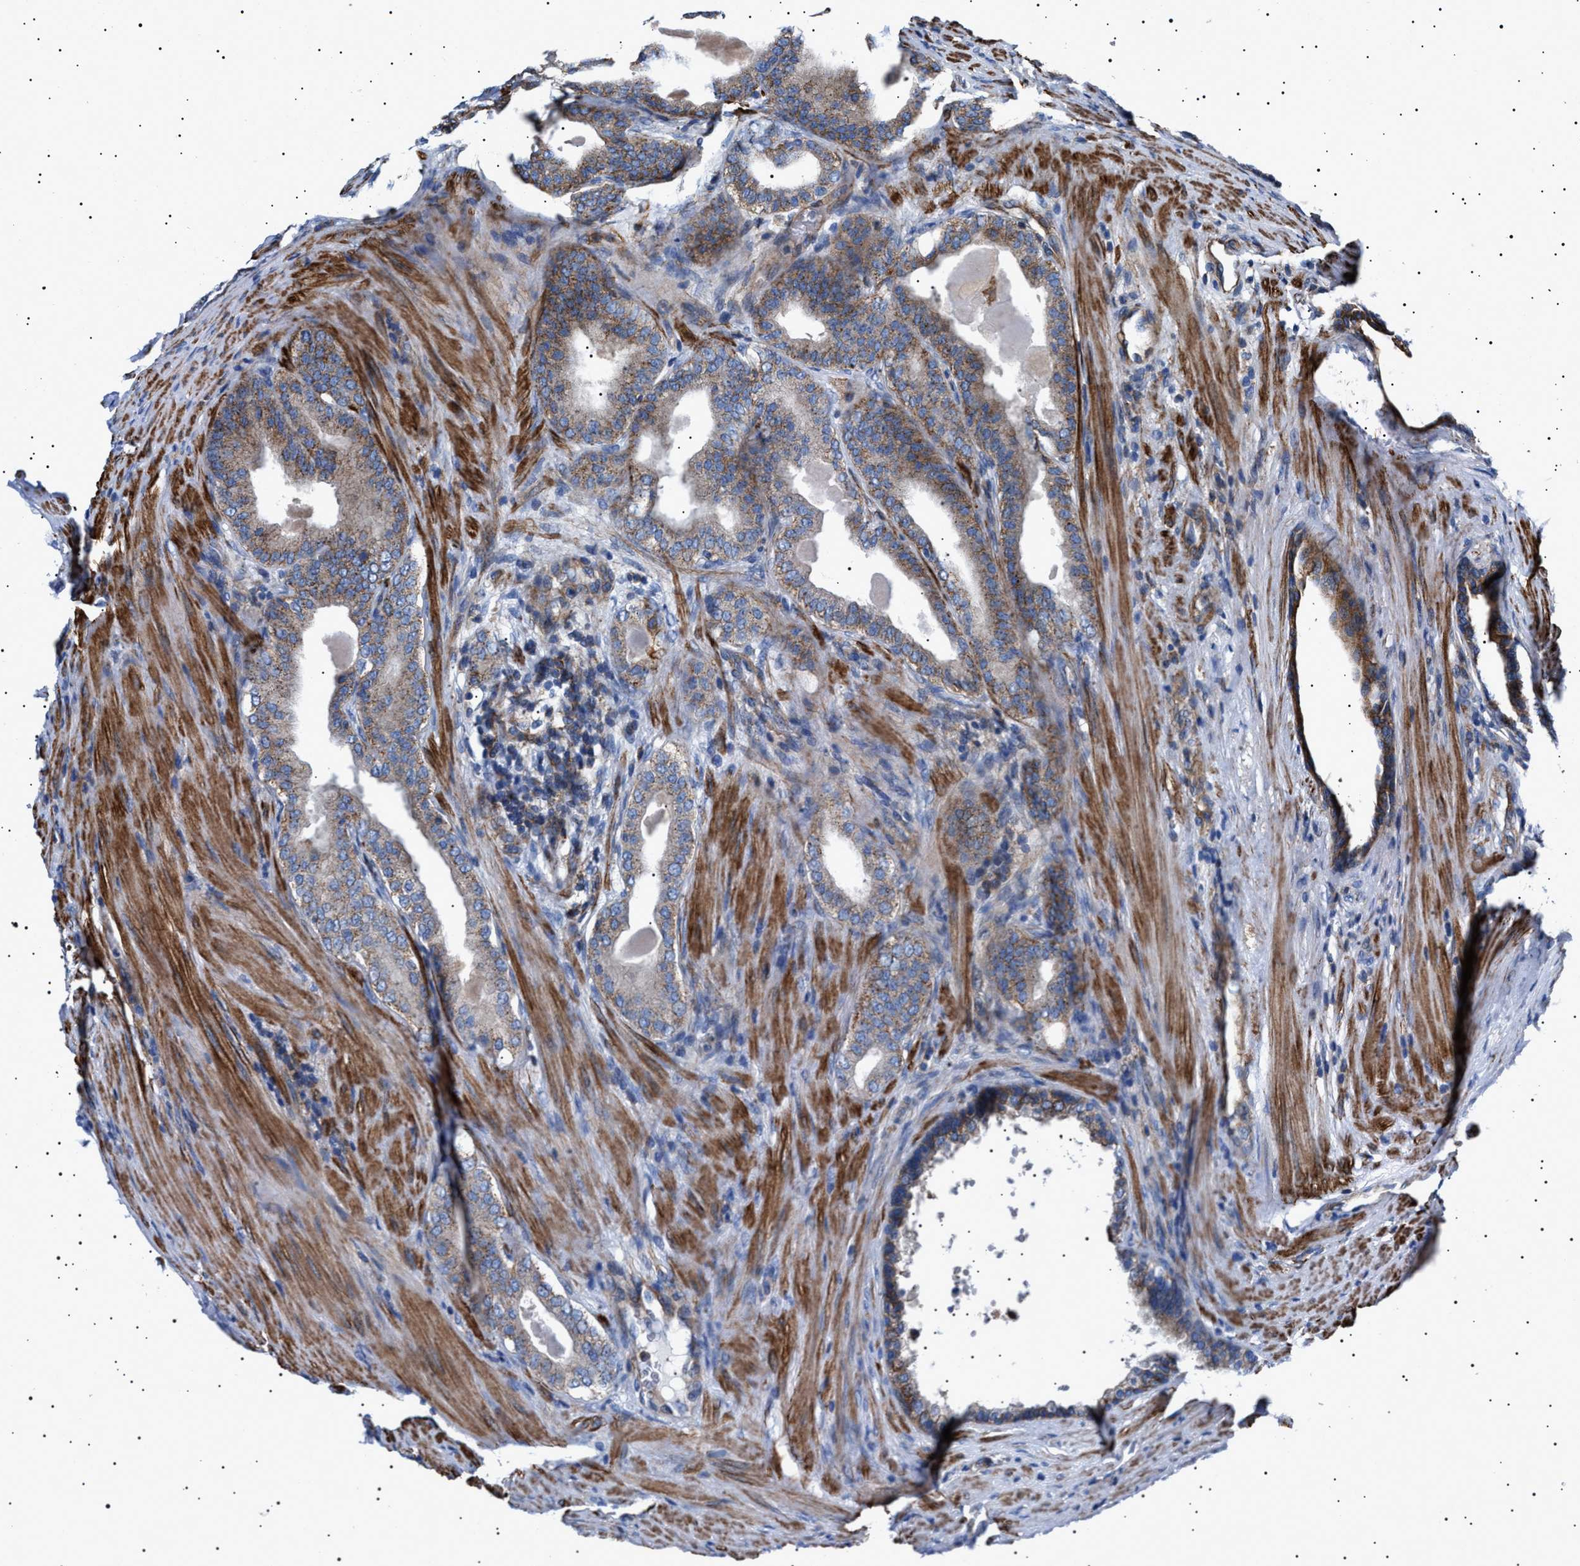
{"staining": {"intensity": "moderate", "quantity": ">75%", "location": "cytoplasmic/membranous"}, "tissue": "prostate cancer", "cell_type": "Tumor cells", "image_type": "cancer", "snomed": [{"axis": "morphology", "description": "Adenocarcinoma, High grade"}, {"axis": "topography", "description": "Prostate"}], "caption": "Prostate cancer (high-grade adenocarcinoma) tissue reveals moderate cytoplasmic/membranous positivity in about >75% of tumor cells (DAB = brown stain, brightfield microscopy at high magnification).", "gene": "NEU1", "patient": {"sex": "male", "age": 60}}